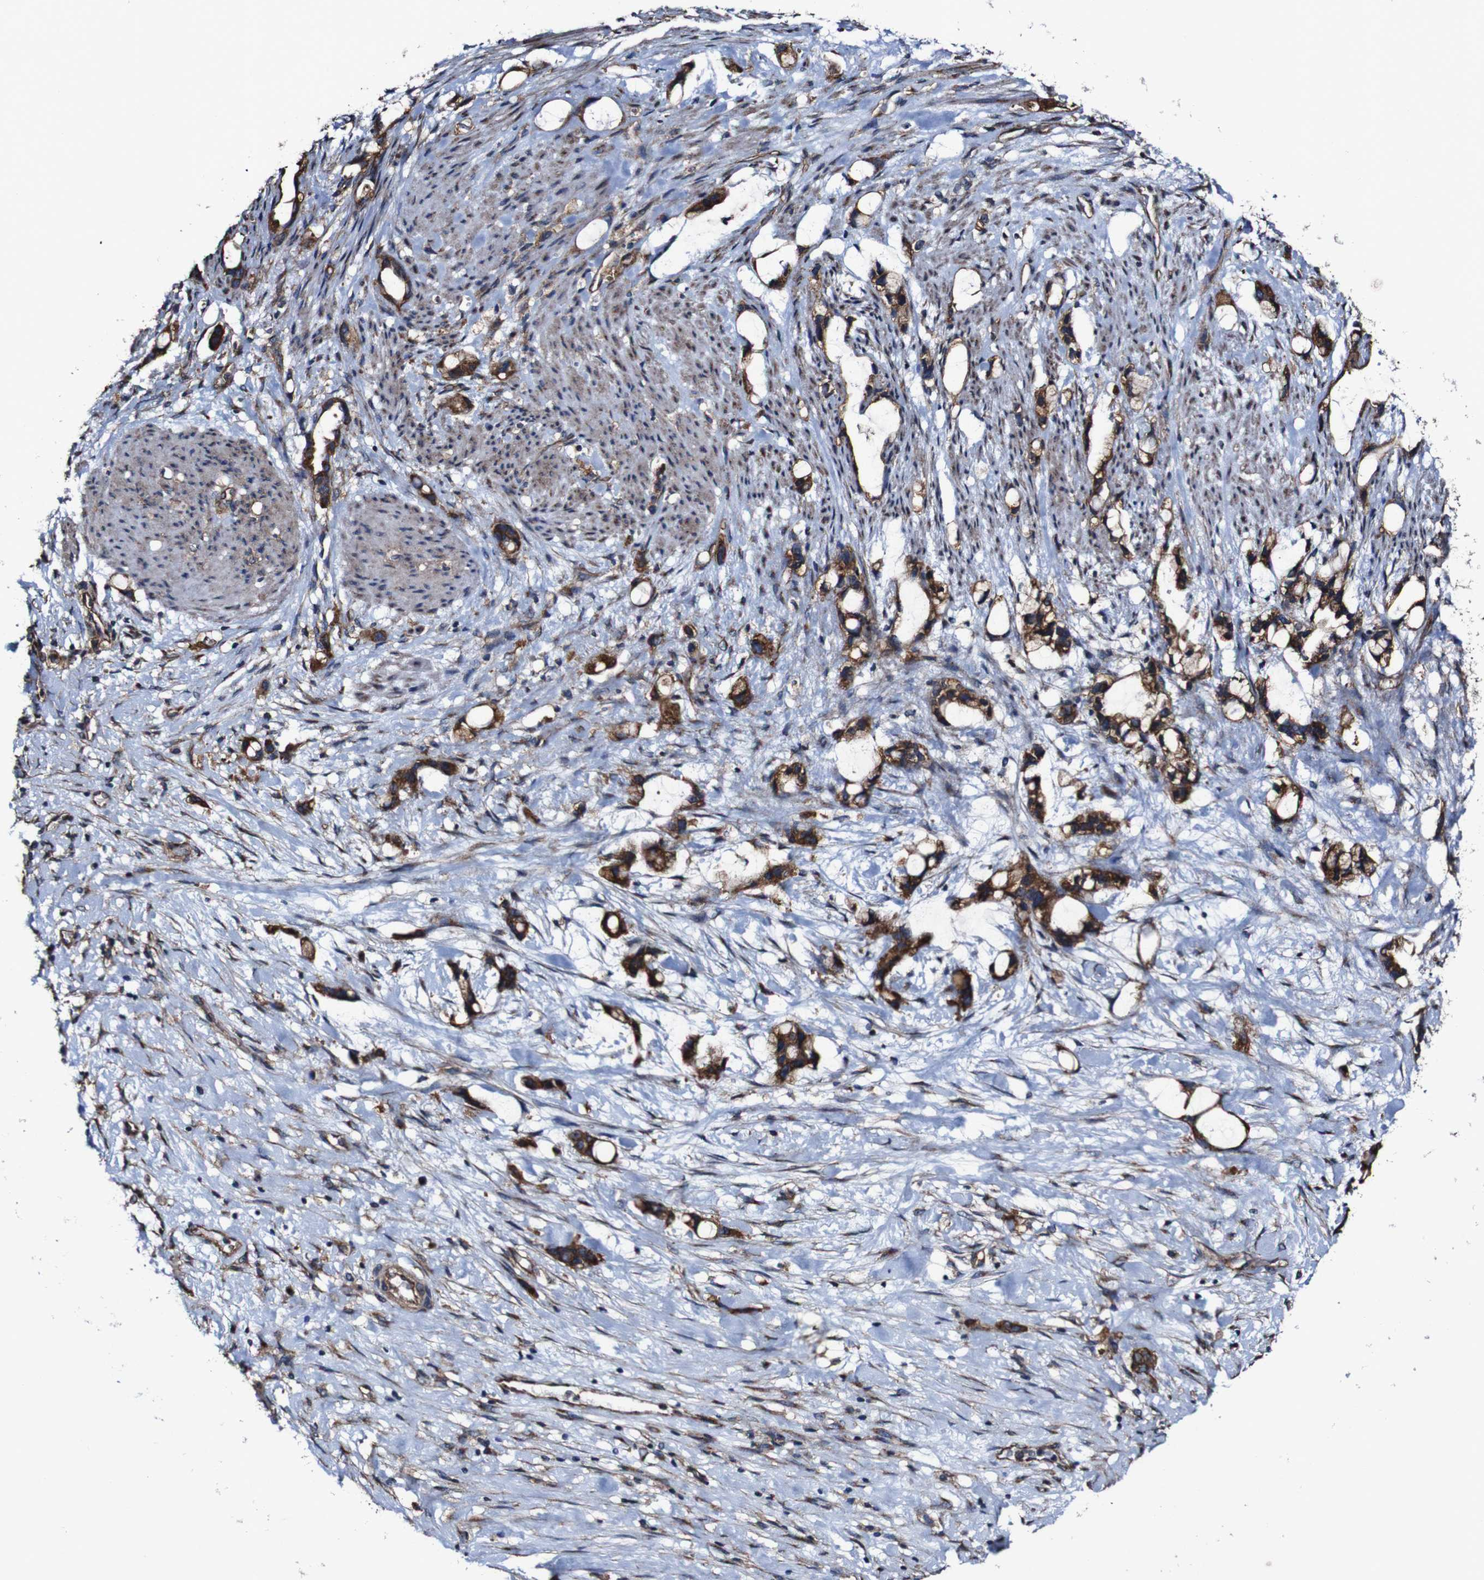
{"staining": {"intensity": "strong", "quantity": ">75%", "location": "cytoplasmic/membranous"}, "tissue": "liver cancer", "cell_type": "Tumor cells", "image_type": "cancer", "snomed": [{"axis": "morphology", "description": "Cholangiocarcinoma"}, {"axis": "topography", "description": "Liver"}], "caption": "Strong cytoplasmic/membranous protein staining is identified in approximately >75% of tumor cells in liver cancer.", "gene": "CSF1R", "patient": {"sex": "female", "age": 65}}